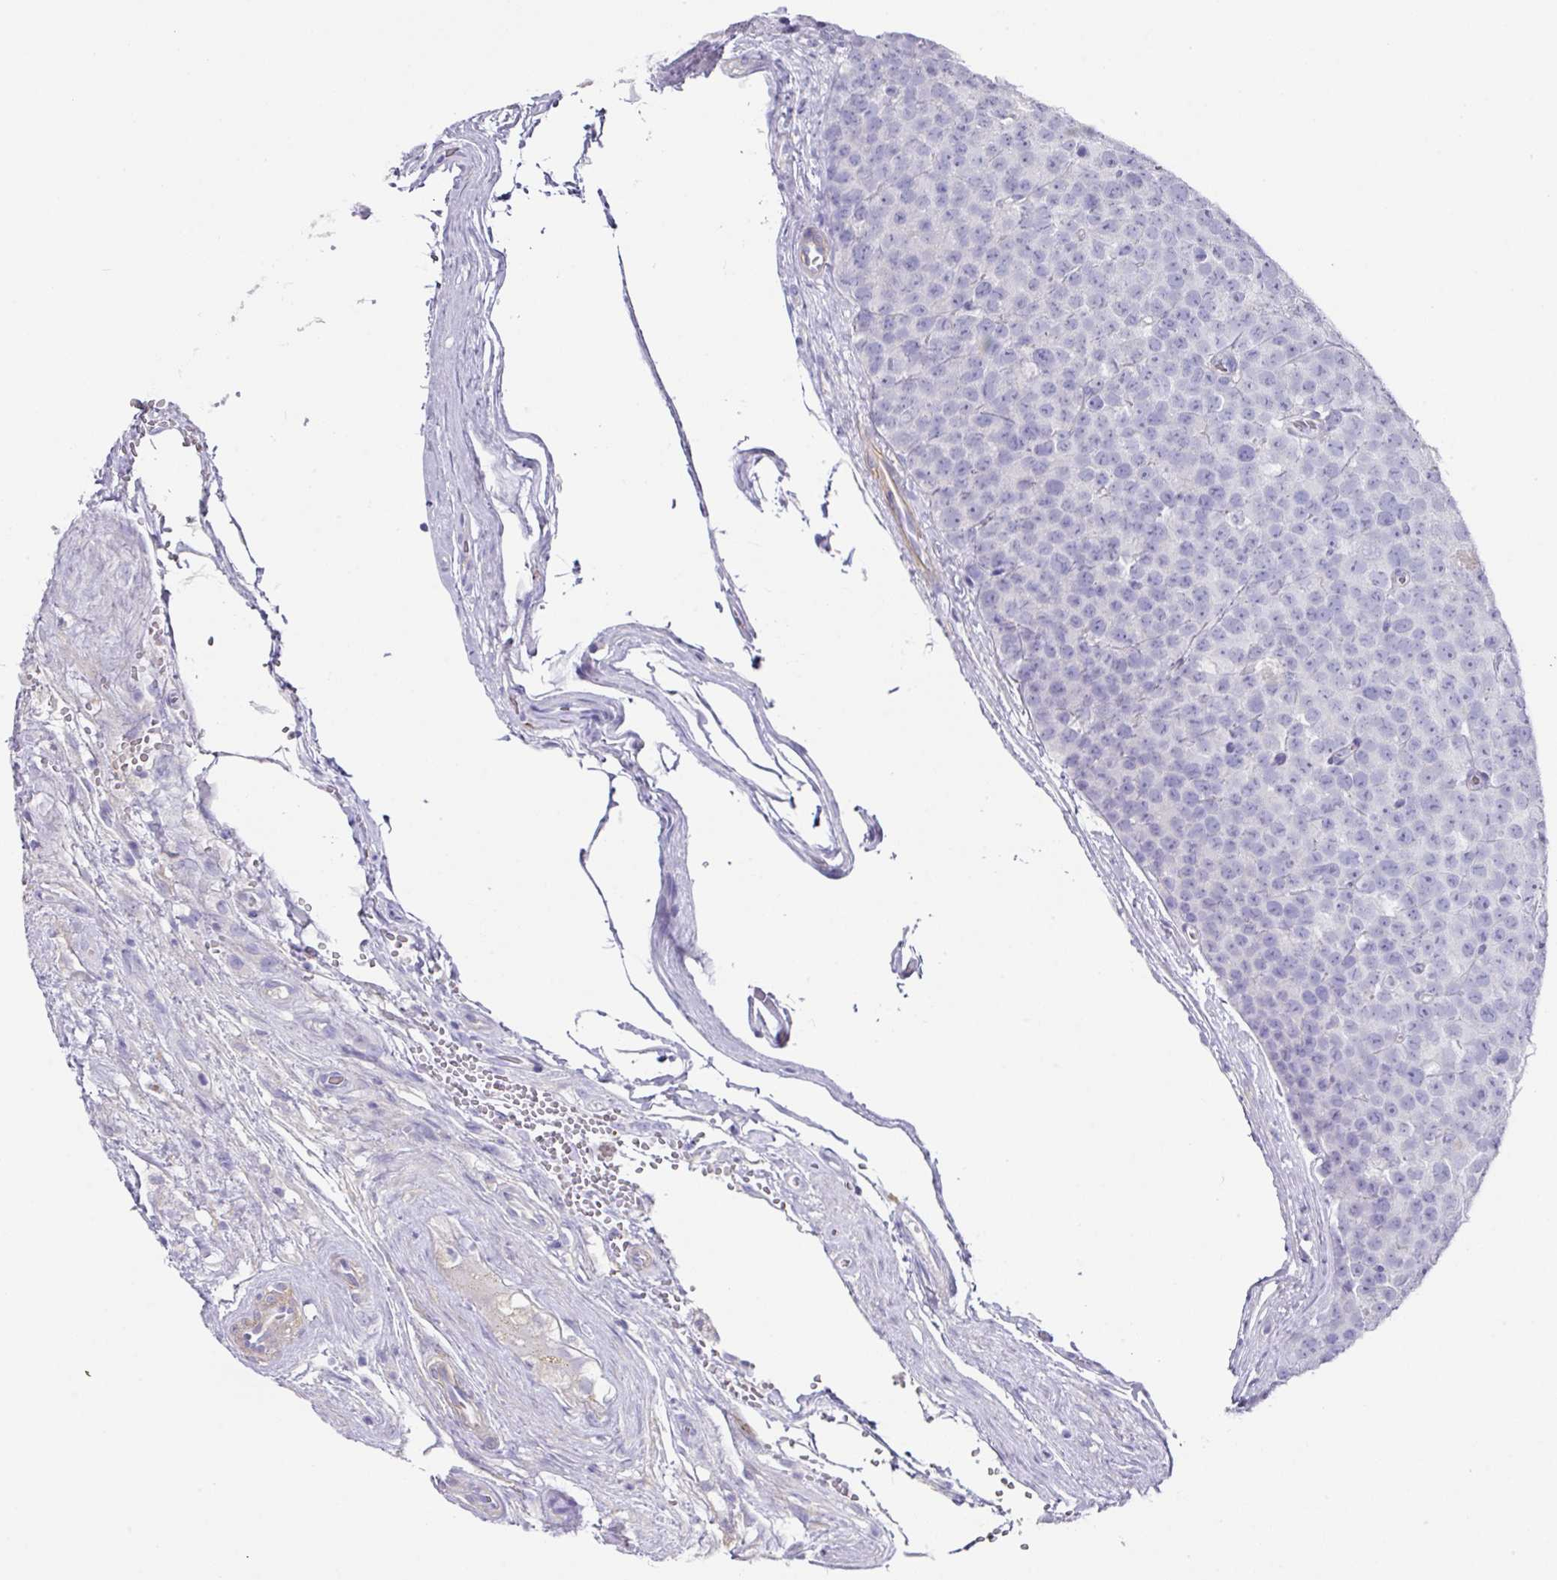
{"staining": {"intensity": "negative", "quantity": "none", "location": "none"}, "tissue": "testis cancer", "cell_type": "Tumor cells", "image_type": "cancer", "snomed": [{"axis": "morphology", "description": "Seminoma, NOS"}, {"axis": "topography", "description": "Testis"}], "caption": "Immunohistochemistry of human seminoma (testis) reveals no staining in tumor cells.", "gene": "TARM1", "patient": {"sex": "male", "age": 71}}